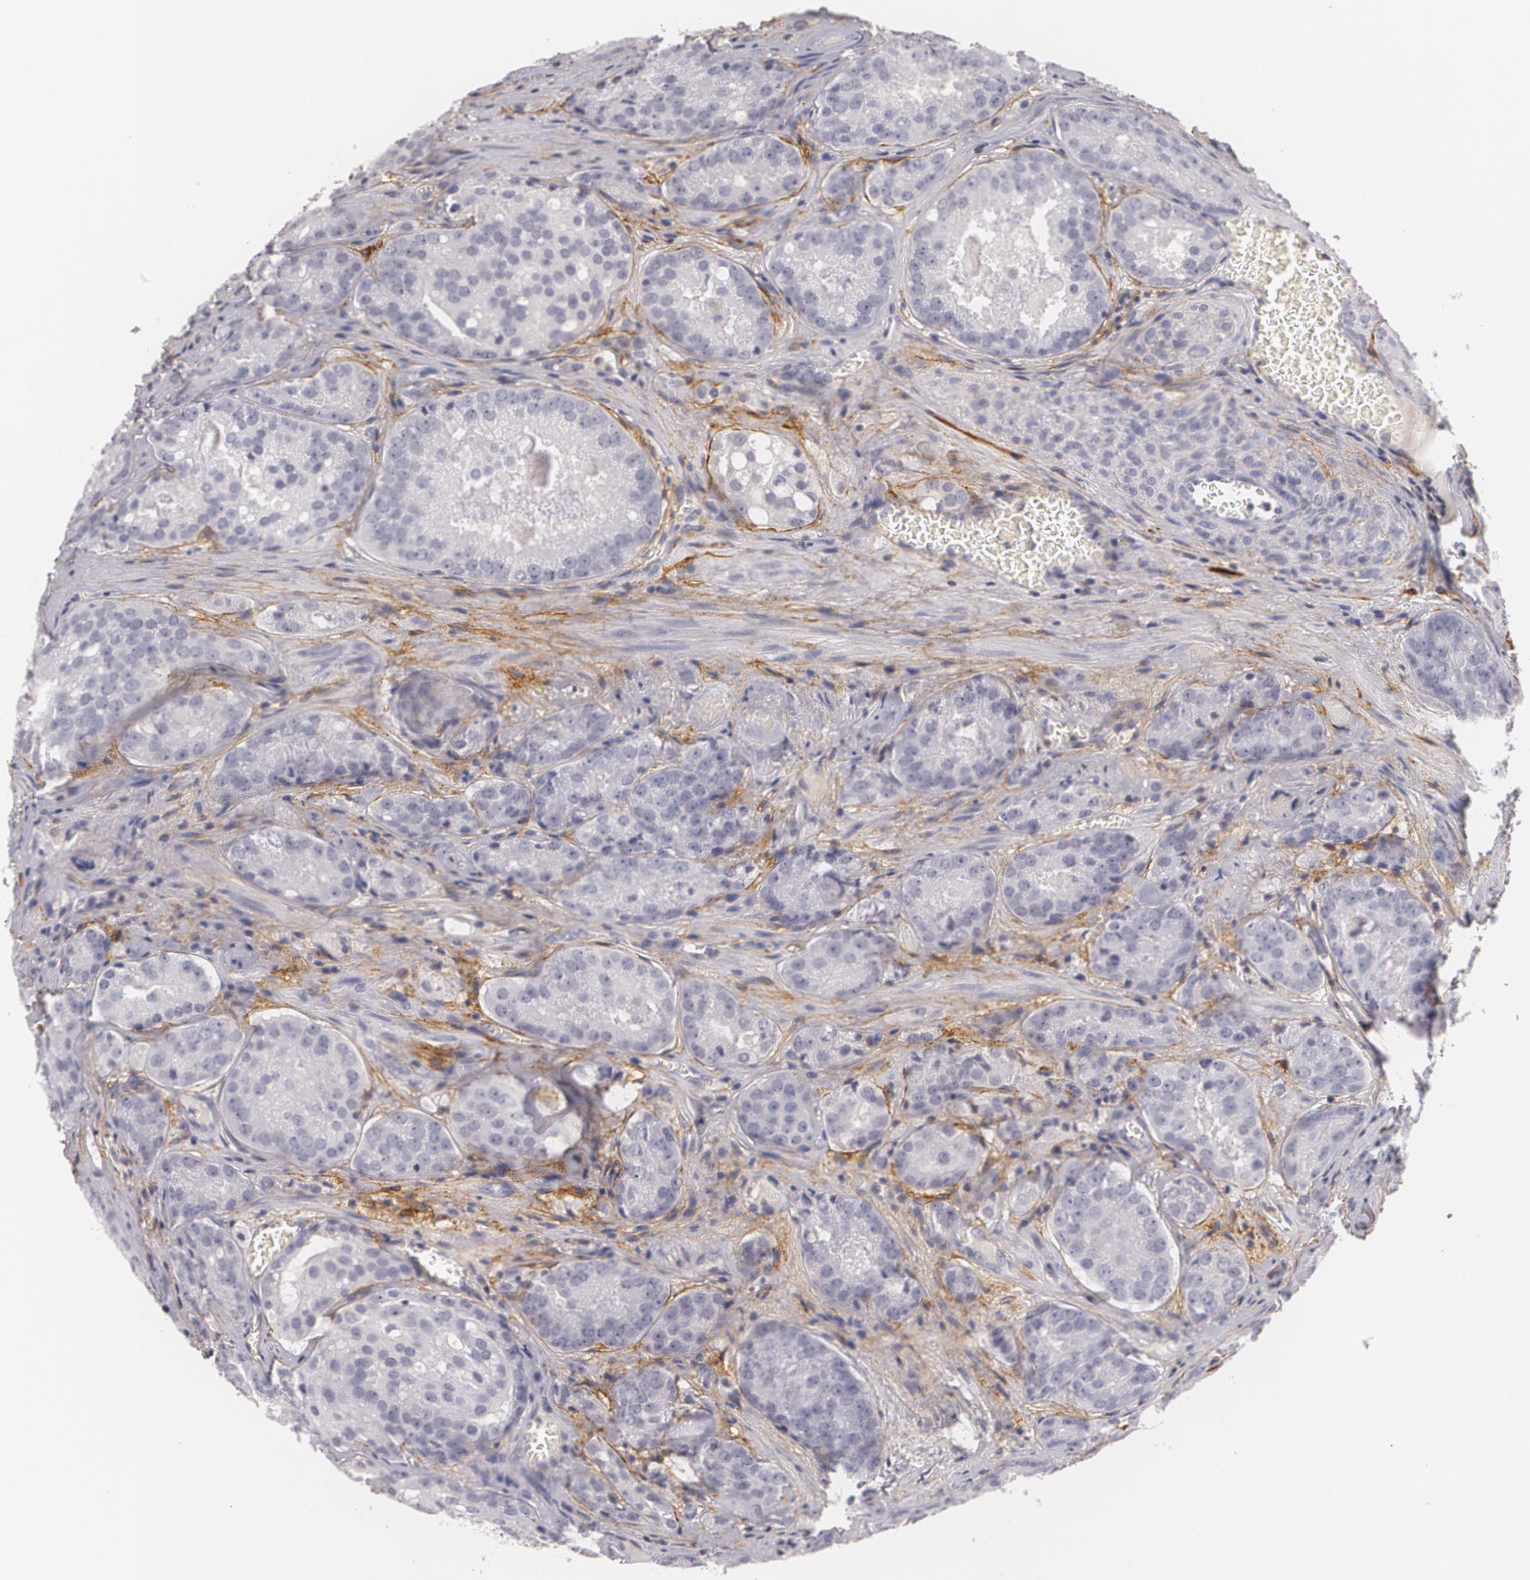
{"staining": {"intensity": "negative", "quantity": "none", "location": "none"}, "tissue": "prostate cancer", "cell_type": "Tumor cells", "image_type": "cancer", "snomed": [{"axis": "morphology", "description": "Adenocarcinoma, Medium grade"}, {"axis": "topography", "description": "Prostate"}], "caption": "The IHC image has no significant positivity in tumor cells of prostate cancer tissue.", "gene": "NGFR", "patient": {"sex": "male", "age": 60}}